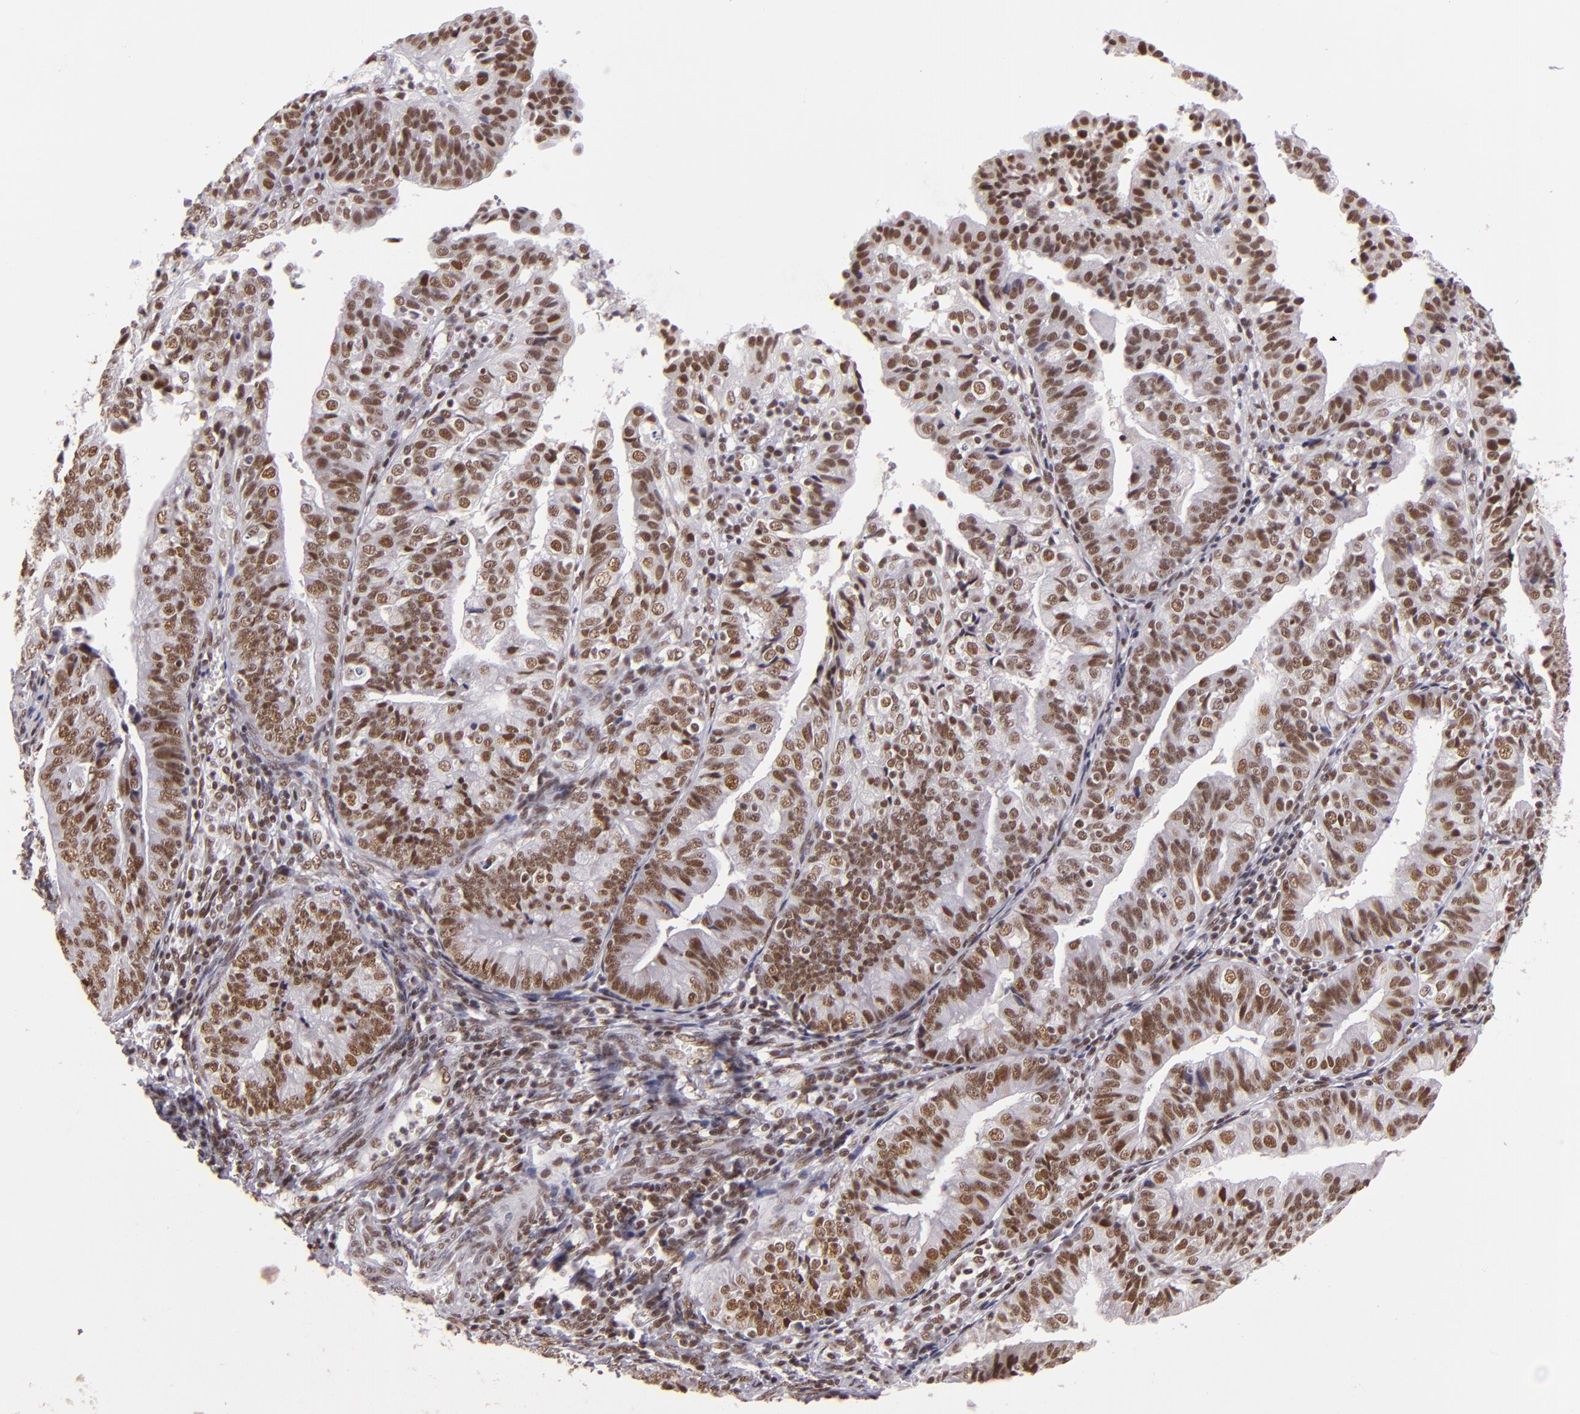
{"staining": {"intensity": "moderate", "quantity": ">75%", "location": "nuclear"}, "tissue": "endometrial cancer", "cell_type": "Tumor cells", "image_type": "cancer", "snomed": [{"axis": "morphology", "description": "Adenocarcinoma, NOS"}, {"axis": "topography", "description": "Endometrium"}], "caption": "About >75% of tumor cells in adenocarcinoma (endometrial) demonstrate moderate nuclear protein positivity as visualized by brown immunohistochemical staining.", "gene": "BRD8", "patient": {"sex": "female", "age": 56}}